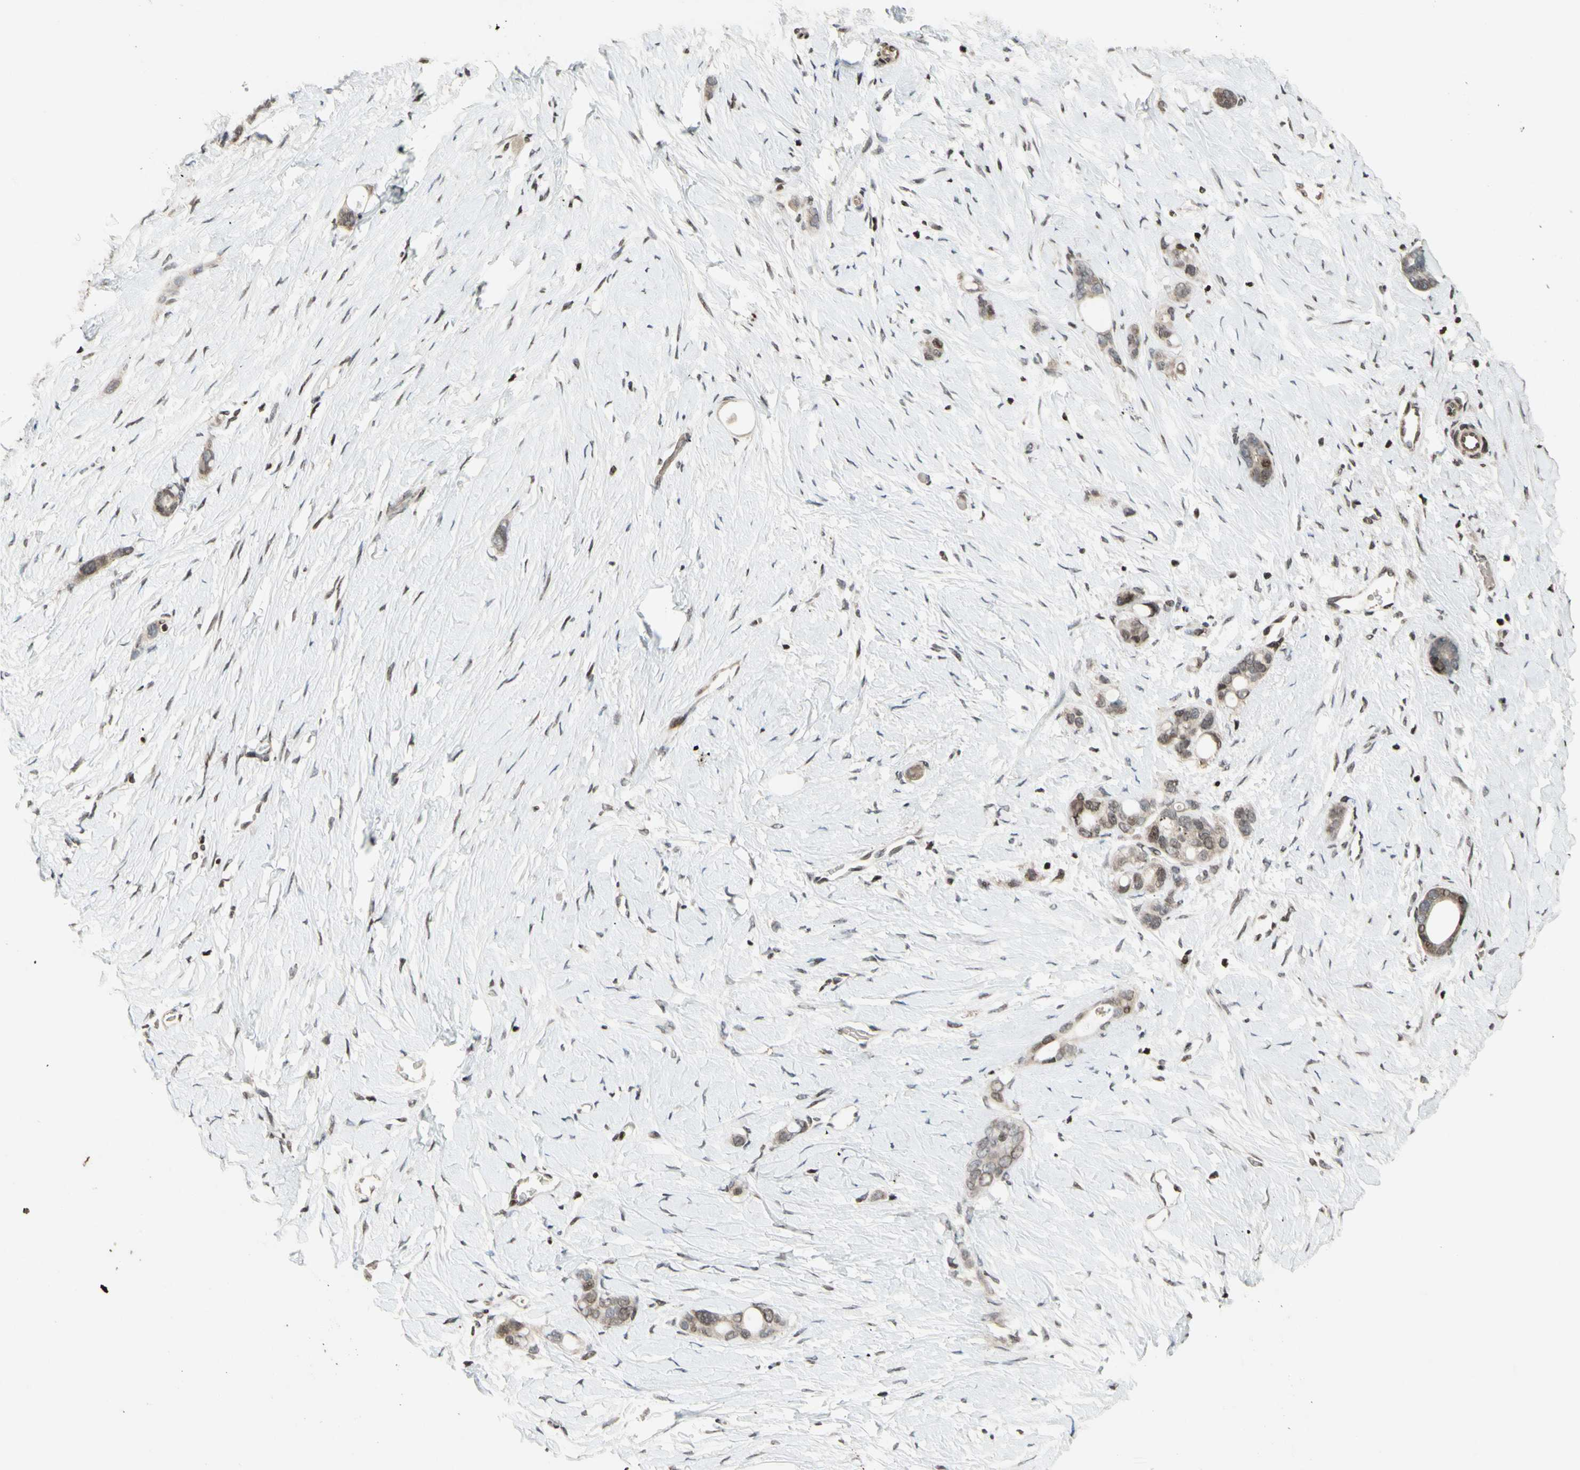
{"staining": {"intensity": "negative", "quantity": "none", "location": "none"}, "tissue": "stomach cancer", "cell_type": "Tumor cells", "image_type": "cancer", "snomed": [{"axis": "morphology", "description": "Adenocarcinoma, NOS"}, {"axis": "topography", "description": "Stomach"}], "caption": "A photomicrograph of human adenocarcinoma (stomach) is negative for staining in tumor cells.", "gene": "POLA1", "patient": {"sex": "female", "age": 75}}